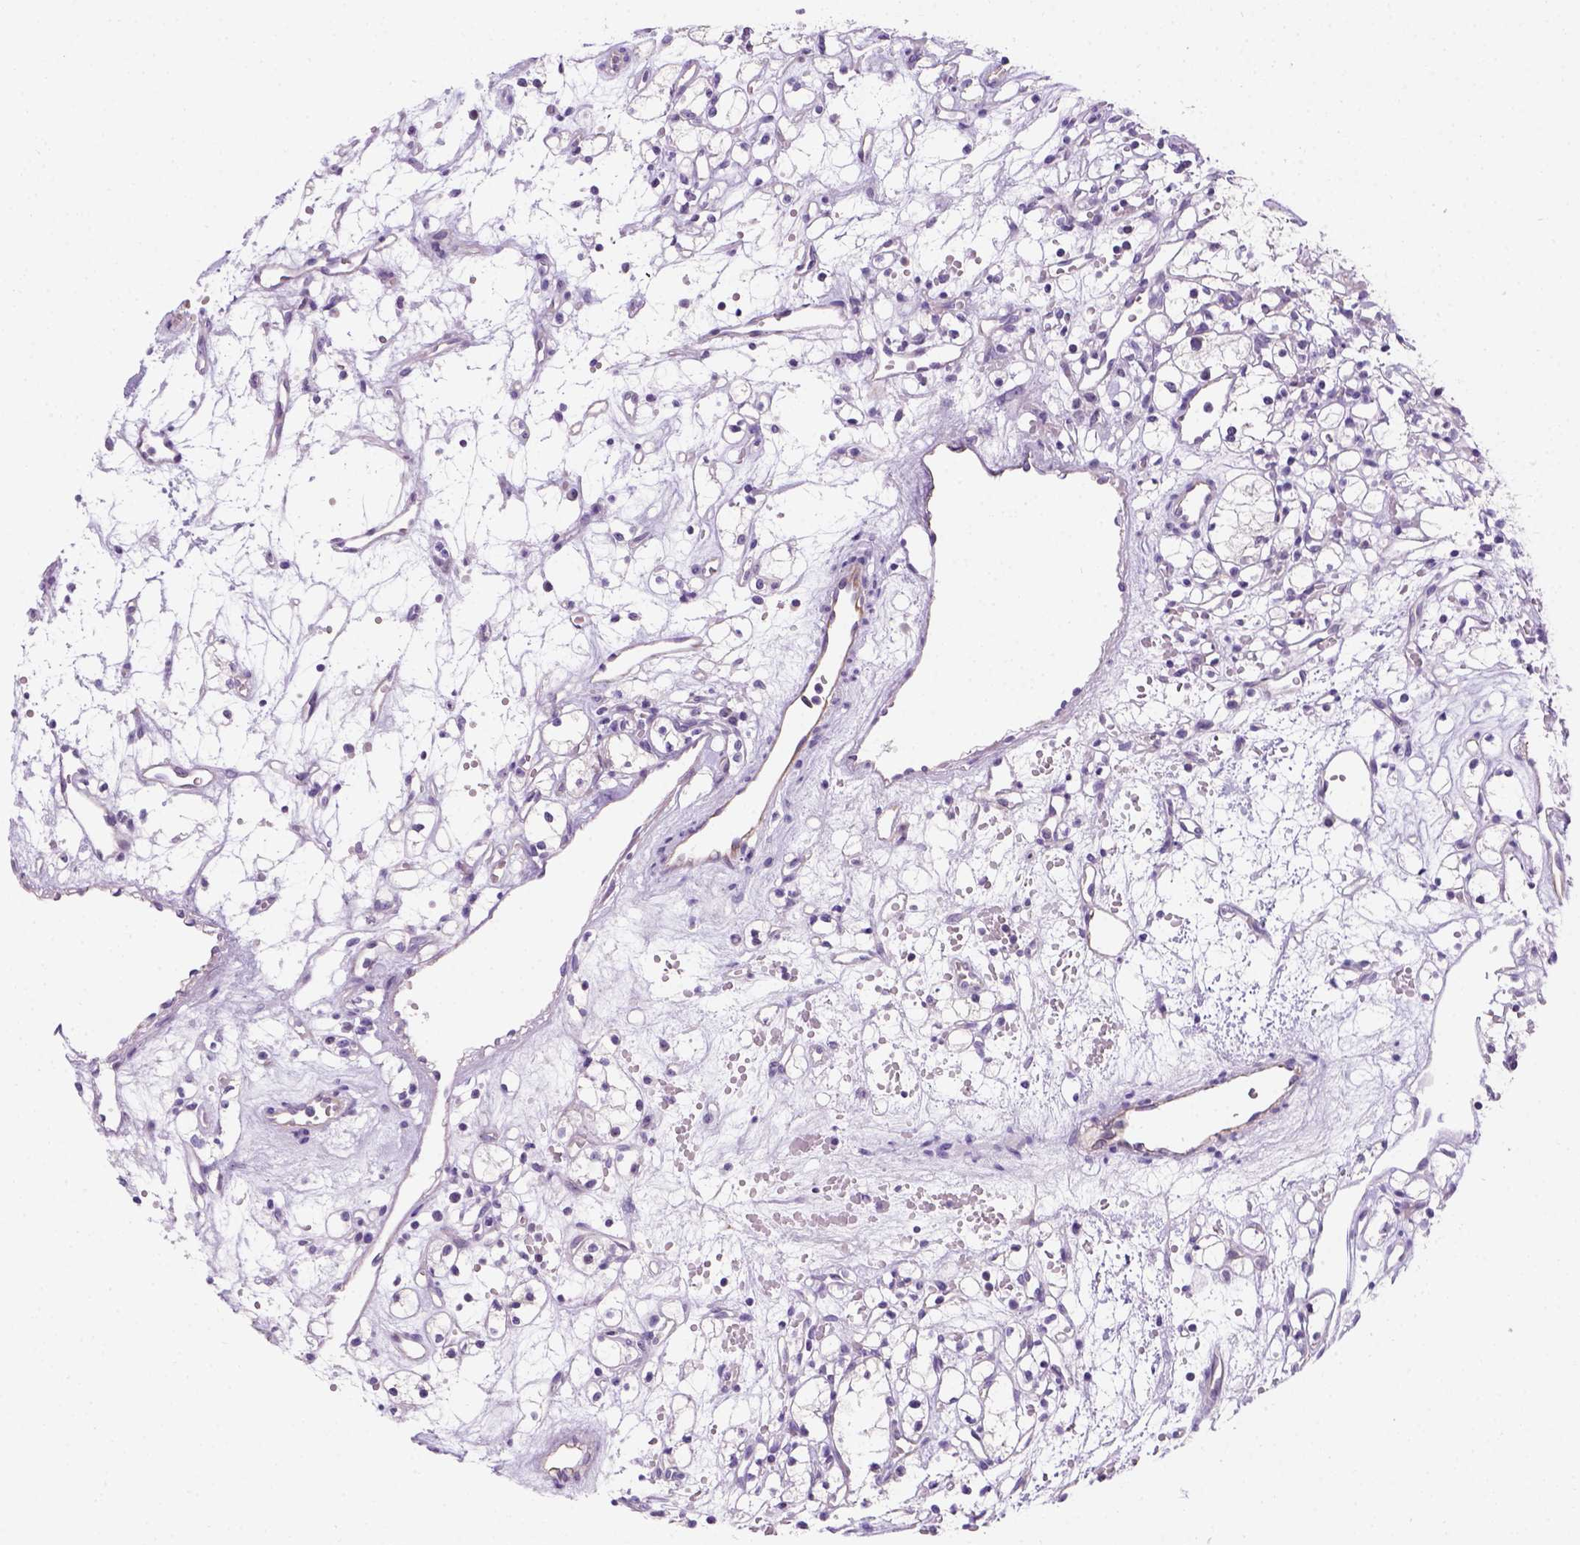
{"staining": {"intensity": "negative", "quantity": "none", "location": "none"}, "tissue": "renal cancer", "cell_type": "Tumor cells", "image_type": "cancer", "snomed": [{"axis": "morphology", "description": "Adenocarcinoma, NOS"}, {"axis": "topography", "description": "Kidney"}], "caption": "Immunohistochemical staining of human adenocarcinoma (renal) reveals no significant expression in tumor cells.", "gene": "C20orf144", "patient": {"sex": "female", "age": 59}}